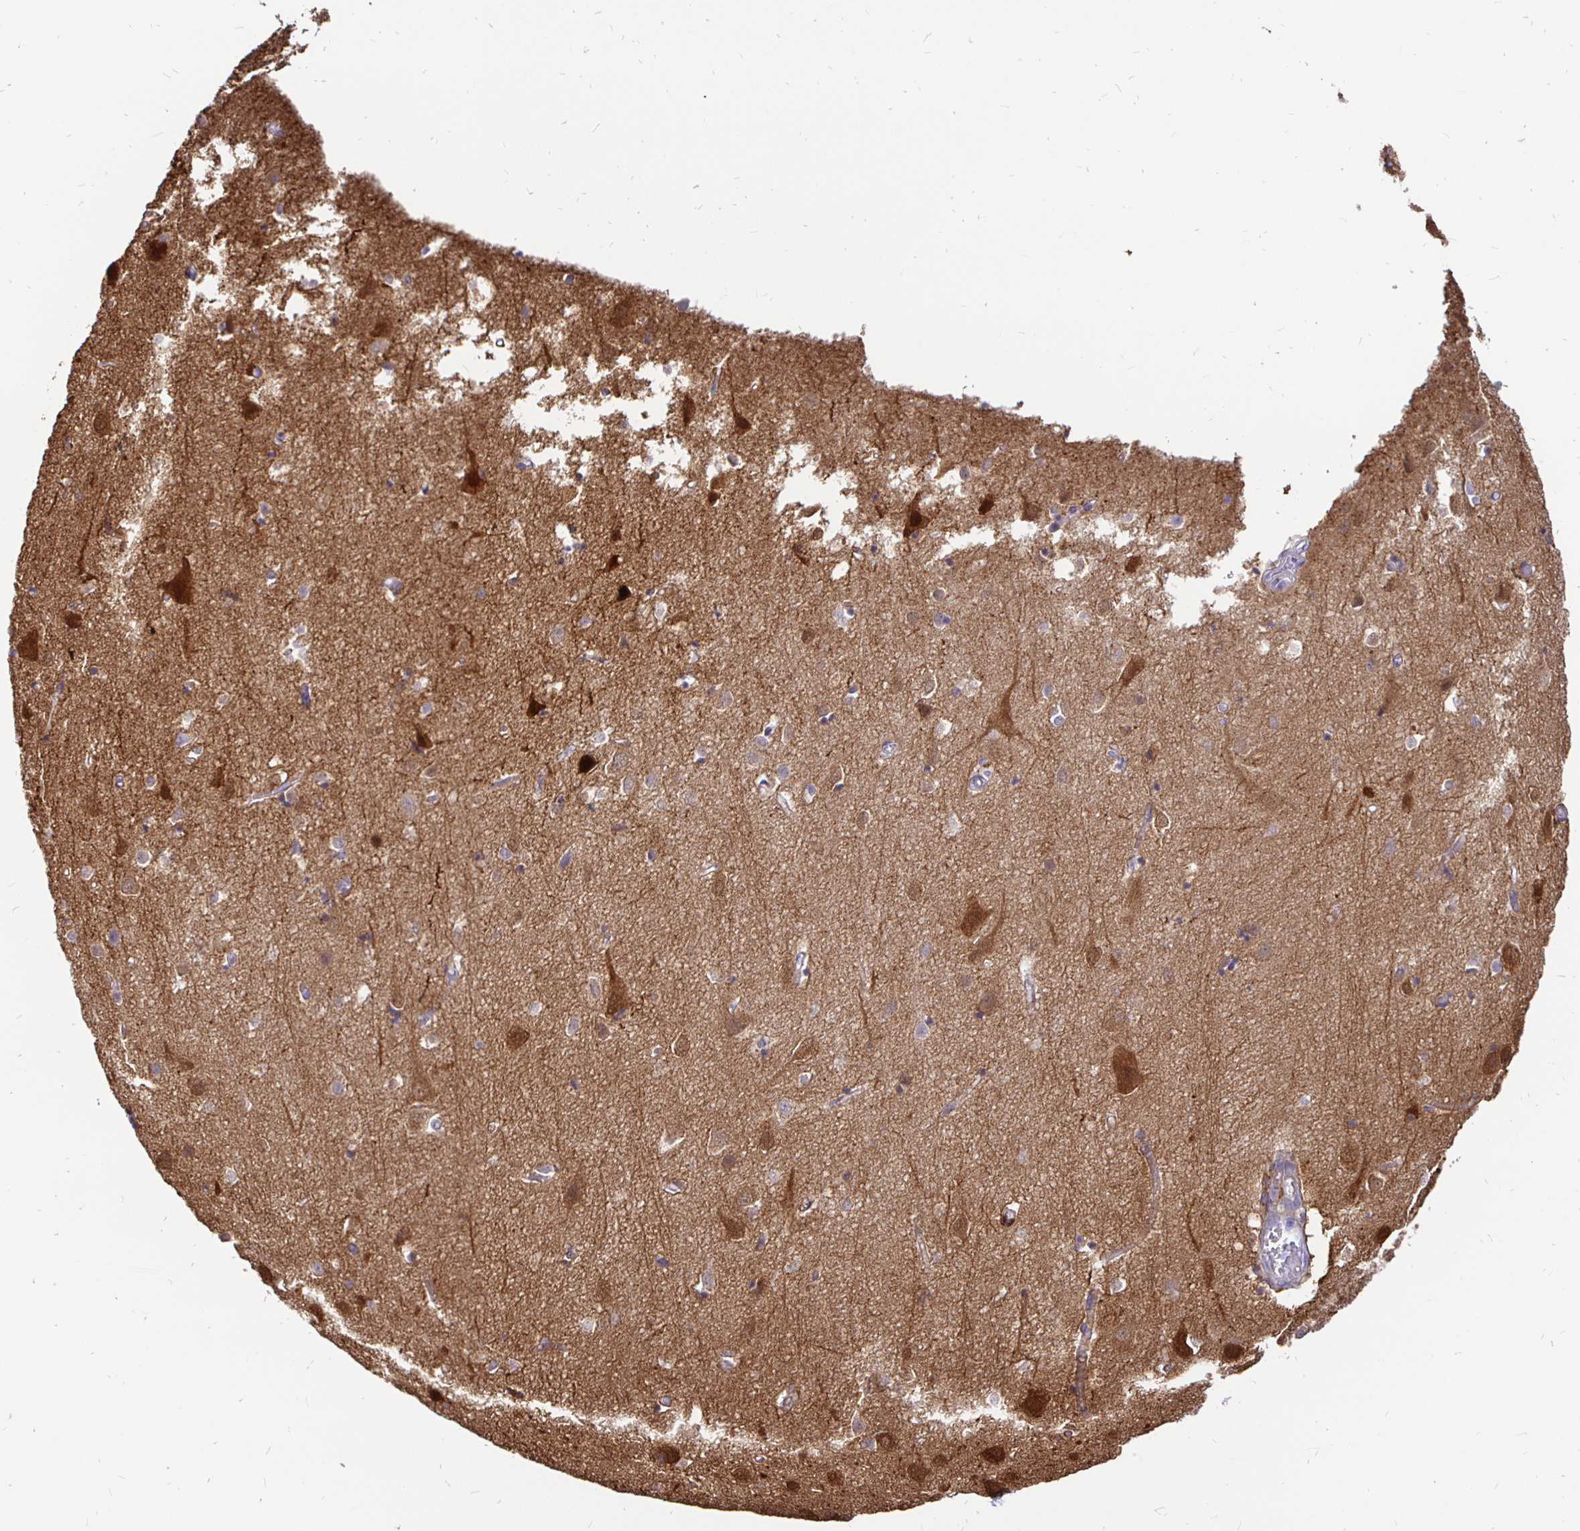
{"staining": {"intensity": "moderate", "quantity": "<25%", "location": "cytoplasmic/membranous"}, "tissue": "cerebral cortex", "cell_type": "Endothelial cells", "image_type": "normal", "snomed": [{"axis": "morphology", "description": "Normal tissue, NOS"}, {"axis": "topography", "description": "Cerebral cortex"}], "caption": "Immunohistochemical staining of benign cerebral cortex shows <25% levels of moderate cytoplasmic/membranous protein positivity in about <25% of endothelial cells. The protein of interest is stained brown, and the nuclei are stained in blue (DAB (3,3'-diaminobenzidine) IHC with brightfield microscopy, high magnification).", "gene": "NECAB1", "patient": {"sex": "male", "age": 70}}